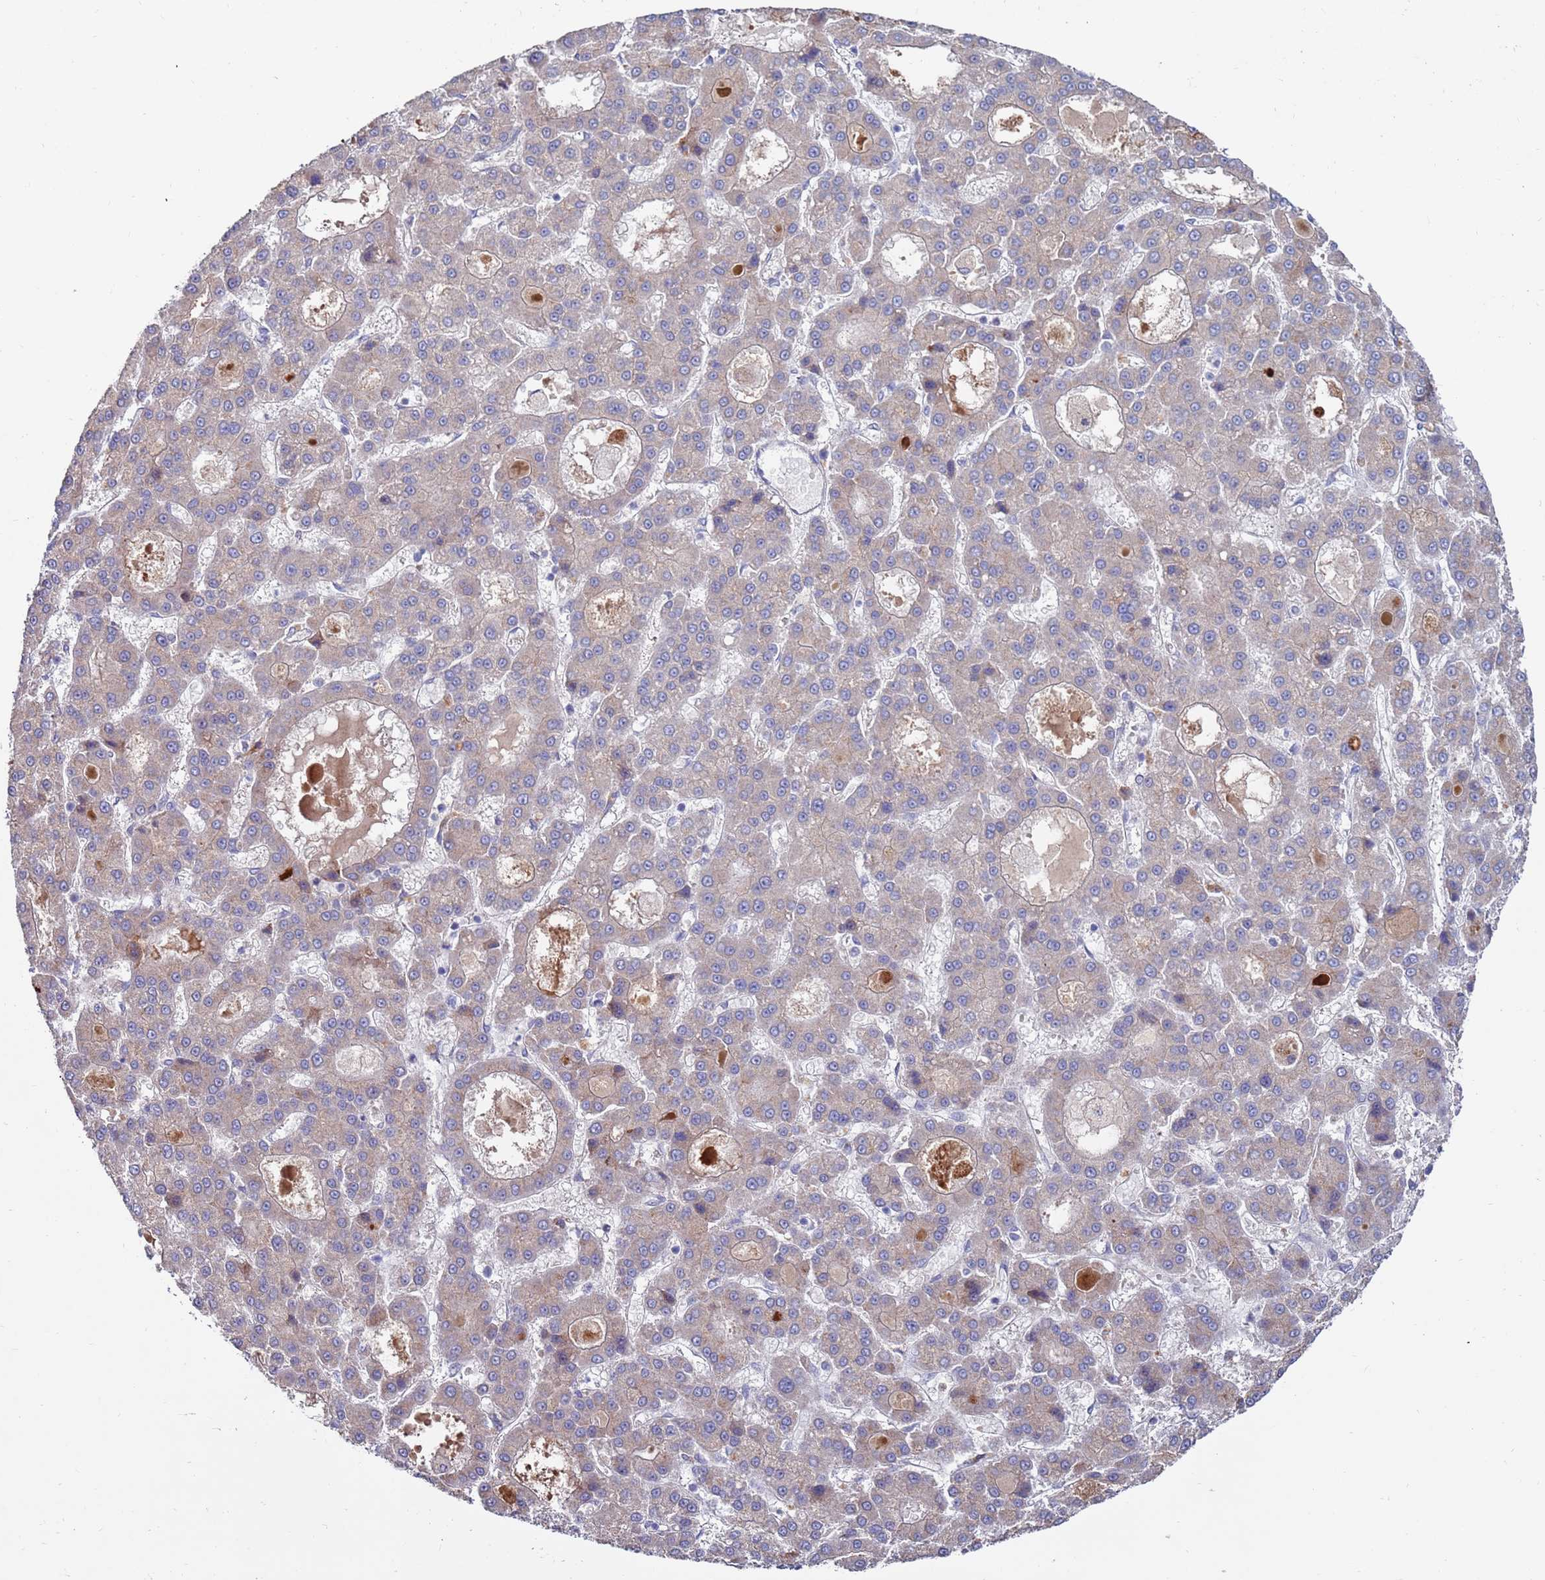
{"staining": {"intensity": "weak", "quantity": "25%-75%", "location": "cytoplasmic/membranous"}, "tissue": "liver cancer", "cell_type": "Tumor cells", "image_type": "cancer", "snomed": [{"axis": "morphology", "description": "Carcinoma, Hepatocellular, NOS"}, {"axis": "topography", "description": "Liver"}], "caption": "Tumor cells show weak cytoplasmic/membranous staining in approximately 25%-75% of cells in hepatocellular carcinoma (liver).", "gene": "FBXO27", "patient": {"sex": "male", "age": 70}}